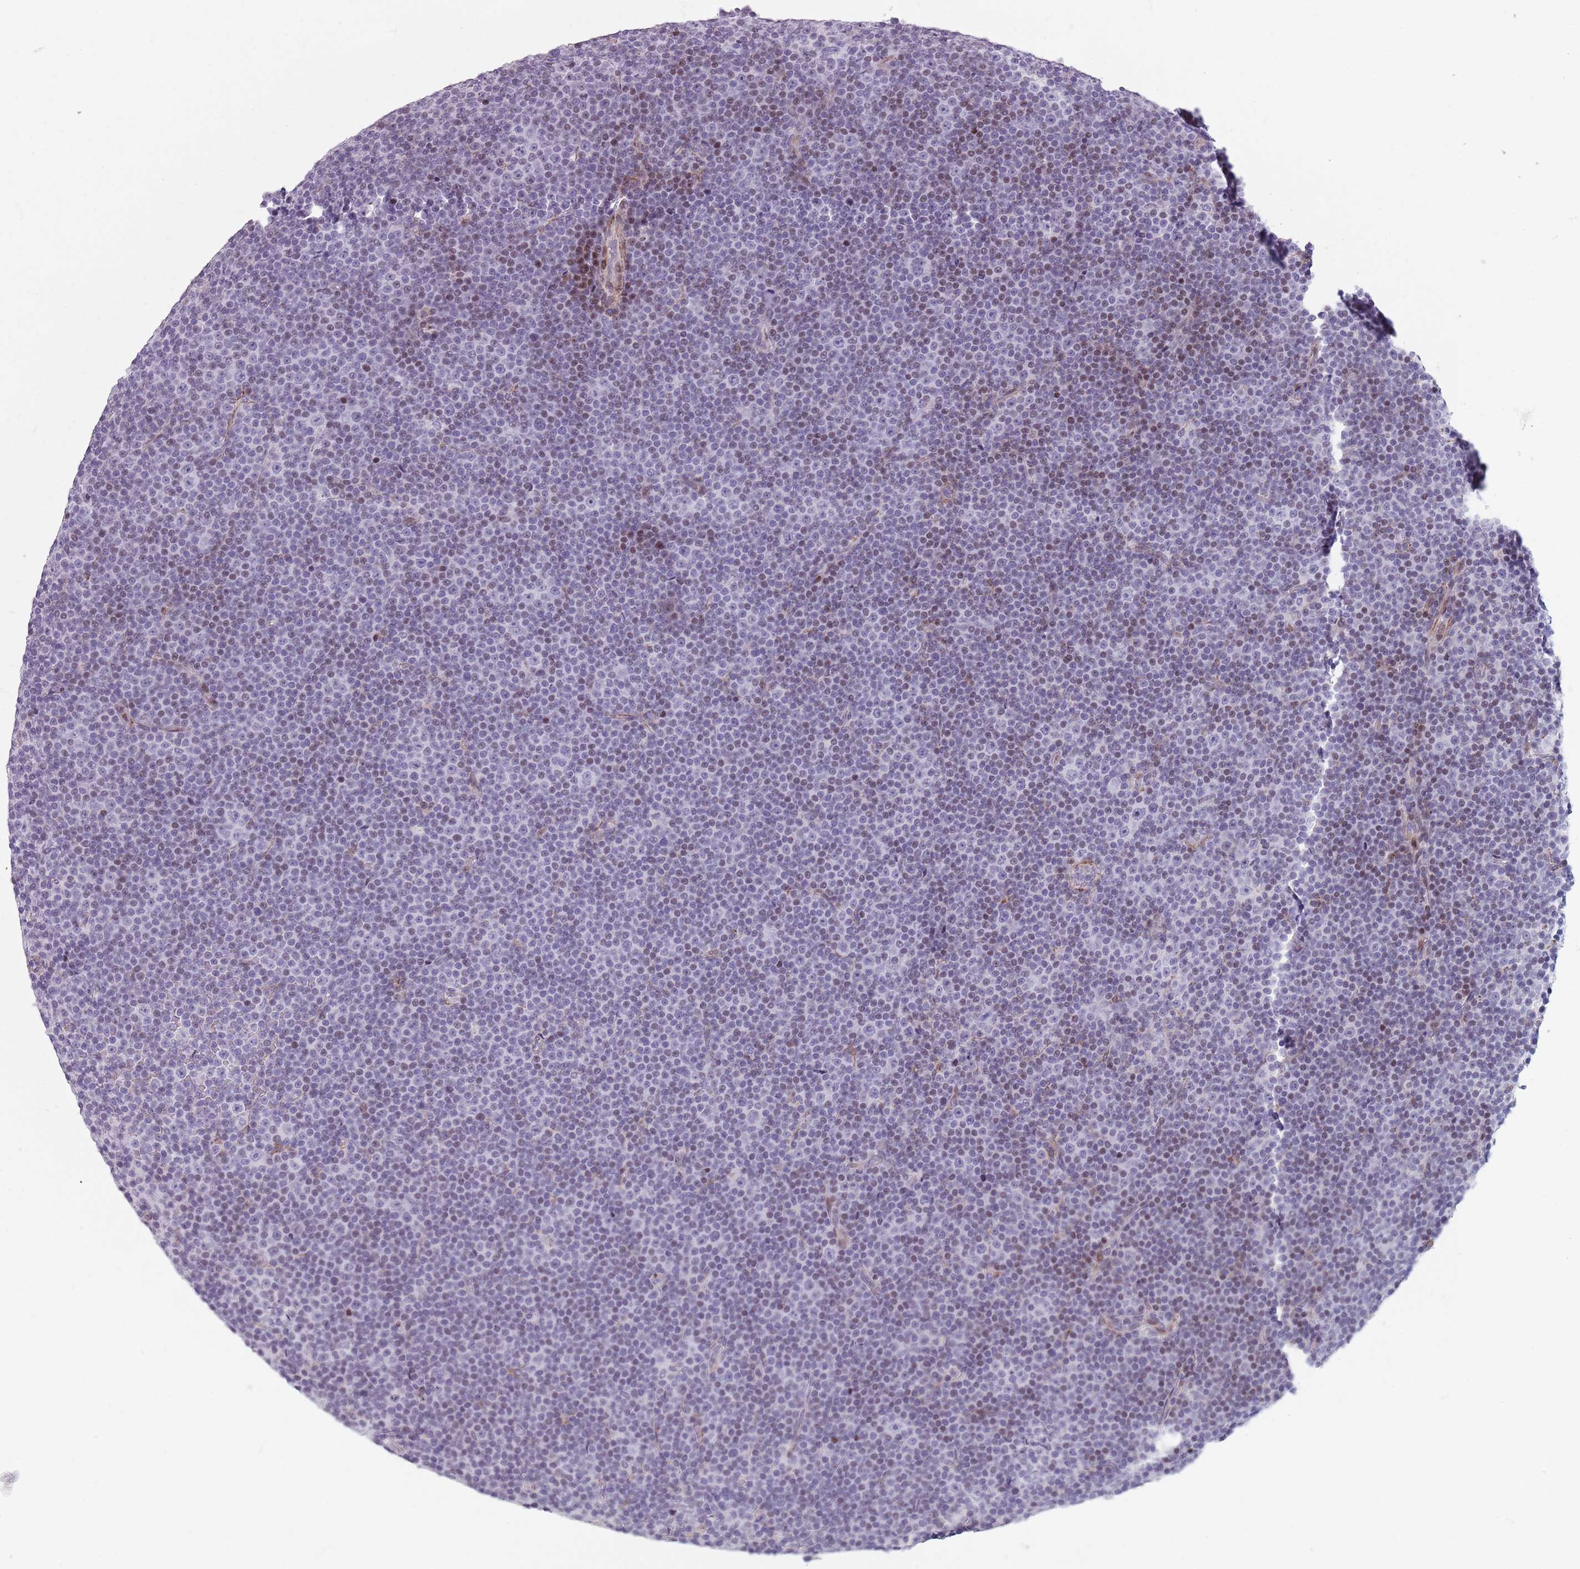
{"staining": {"intensity": "negative", "quantity": "none", "location": "none"}, "tissue": "lymphoma", "cell_type": "Tumor cells", "image_type": "cancer", "snomed": [{"axis": "morphology", "description": "Malignant lymphoma, non-Hodgkin's type, Low grade"}, {"axis": "topography", "description": "Lymph node"}], "caption": "Malignant lymphoma, non-Hodgkin's type (low-grade) was stained to show a protein in brown. There is no significant staining in tumor cells.", "gene": "TMC4", "patient": {"sex": "female", "age": 67}}